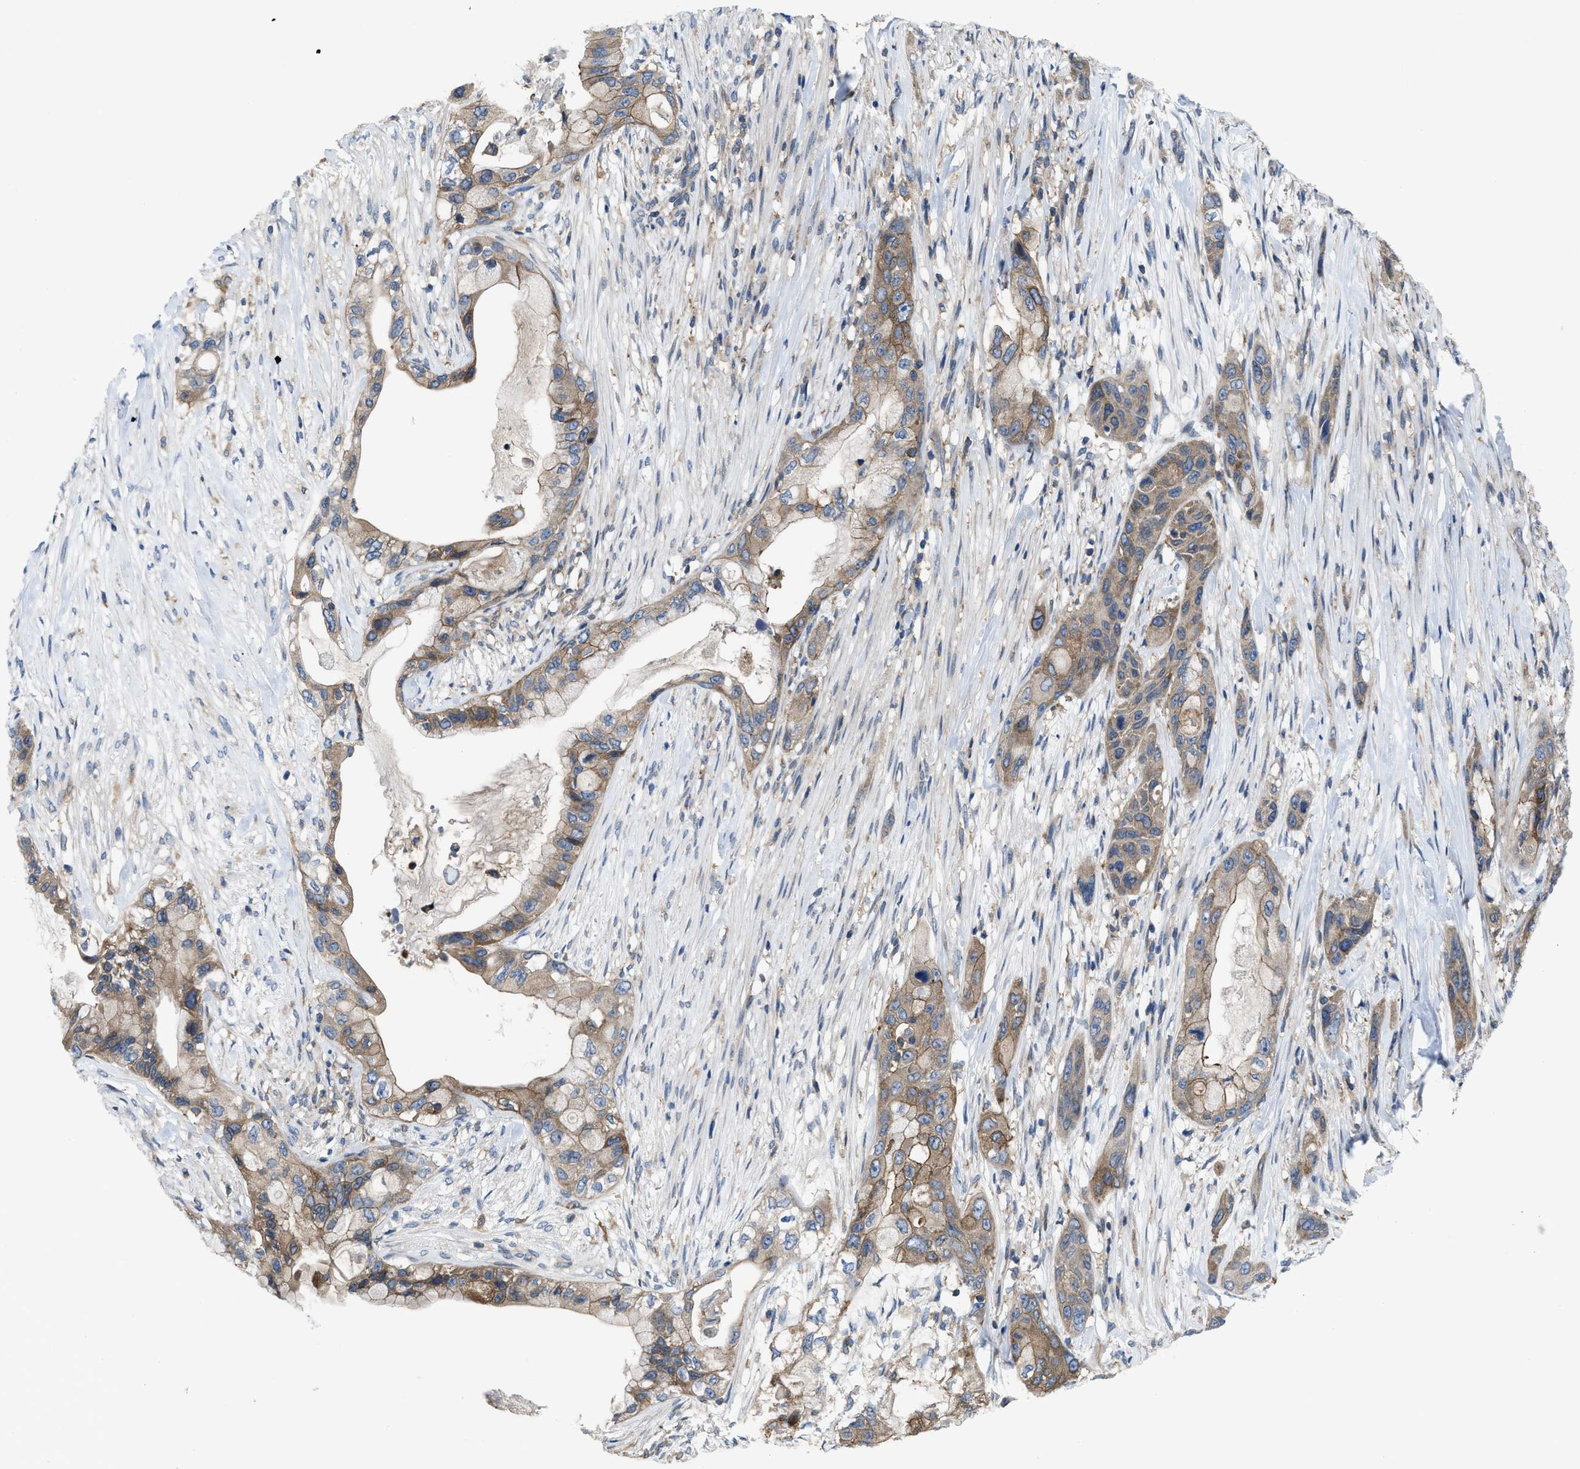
{"staining": {"intensity": "moderate", "quantity": ">75%", "location": "cytoplasmic/membranous"}, "tissue": "pancreatic cancer", "cell_type": "Tumor cells", "image_type": "cancer", "snomed": [{"axis": "morphology", "description": "Adenocarcinoma, NOS"}, {"axis": "topography", "description": "Pancreas"}], "caption": "Immunohistochemical staining of human pancreatic cancer (adenocarcinoma) shows moderate cytoplasmic/membranous protein expression in approximately >75% of tumor cells.", "gene": "MYO18A", "patient": {"sex": "male", "age": 53}}